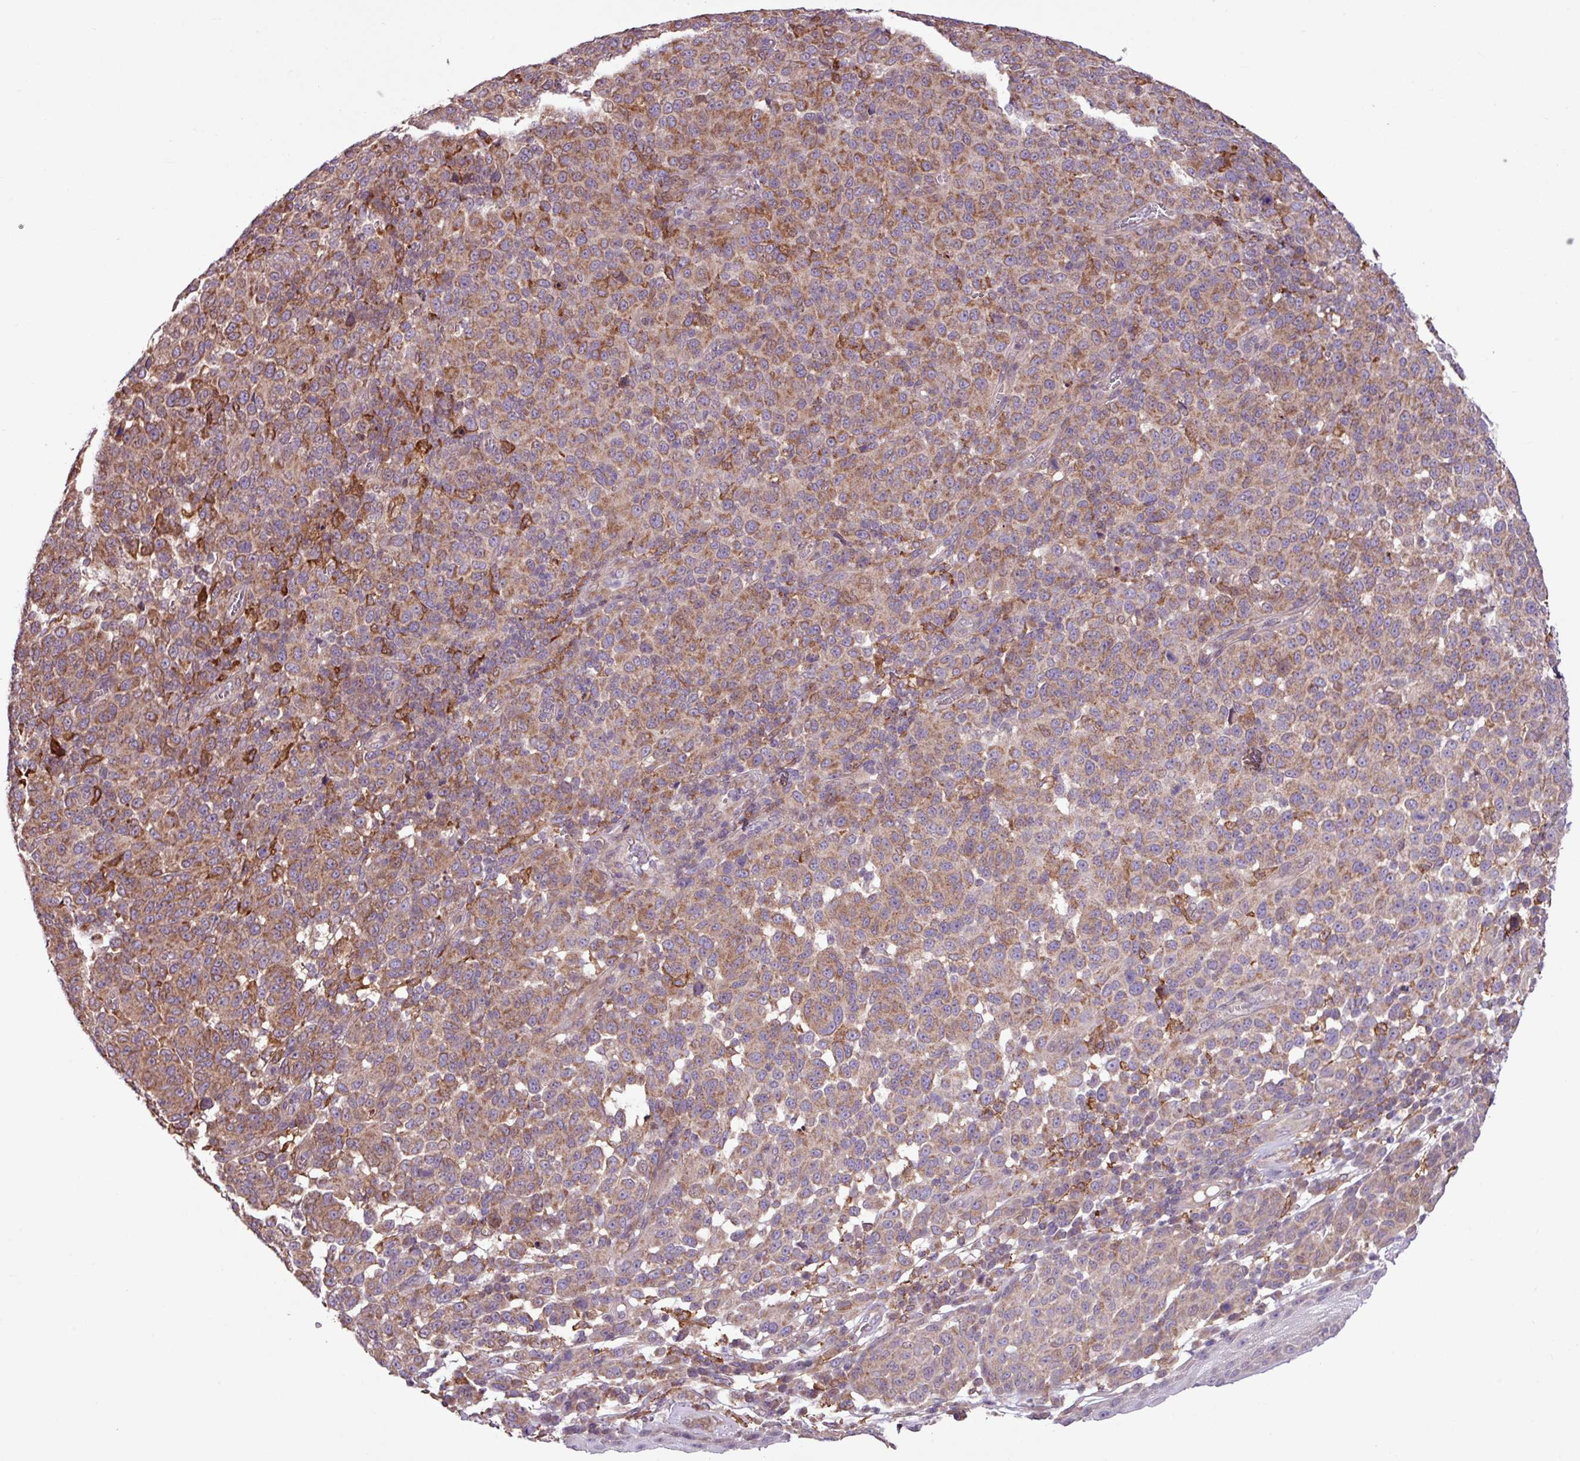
{"staining": {"intensity": "moderate", "quantity": ">75%", "location": "cytoplasmic/membranous"}, "tissue": "melanoma", "cell_type": "Tumor cells", "image_type": "cancer", "snomed": [{"axis": "morphology", "description": "Malignant melanoma, NOS"}, {"axis": "topography", "description": "Skin"}], "caption": "High-power microscopy captured an immunohistochemistry photomicrograph of melanoma, revealing moderate cytoplasmic/membranous expression in about >75% of tumor cells.", "gene": "ARHGEF25", "patient": {"sex": "male", "age": 49}}